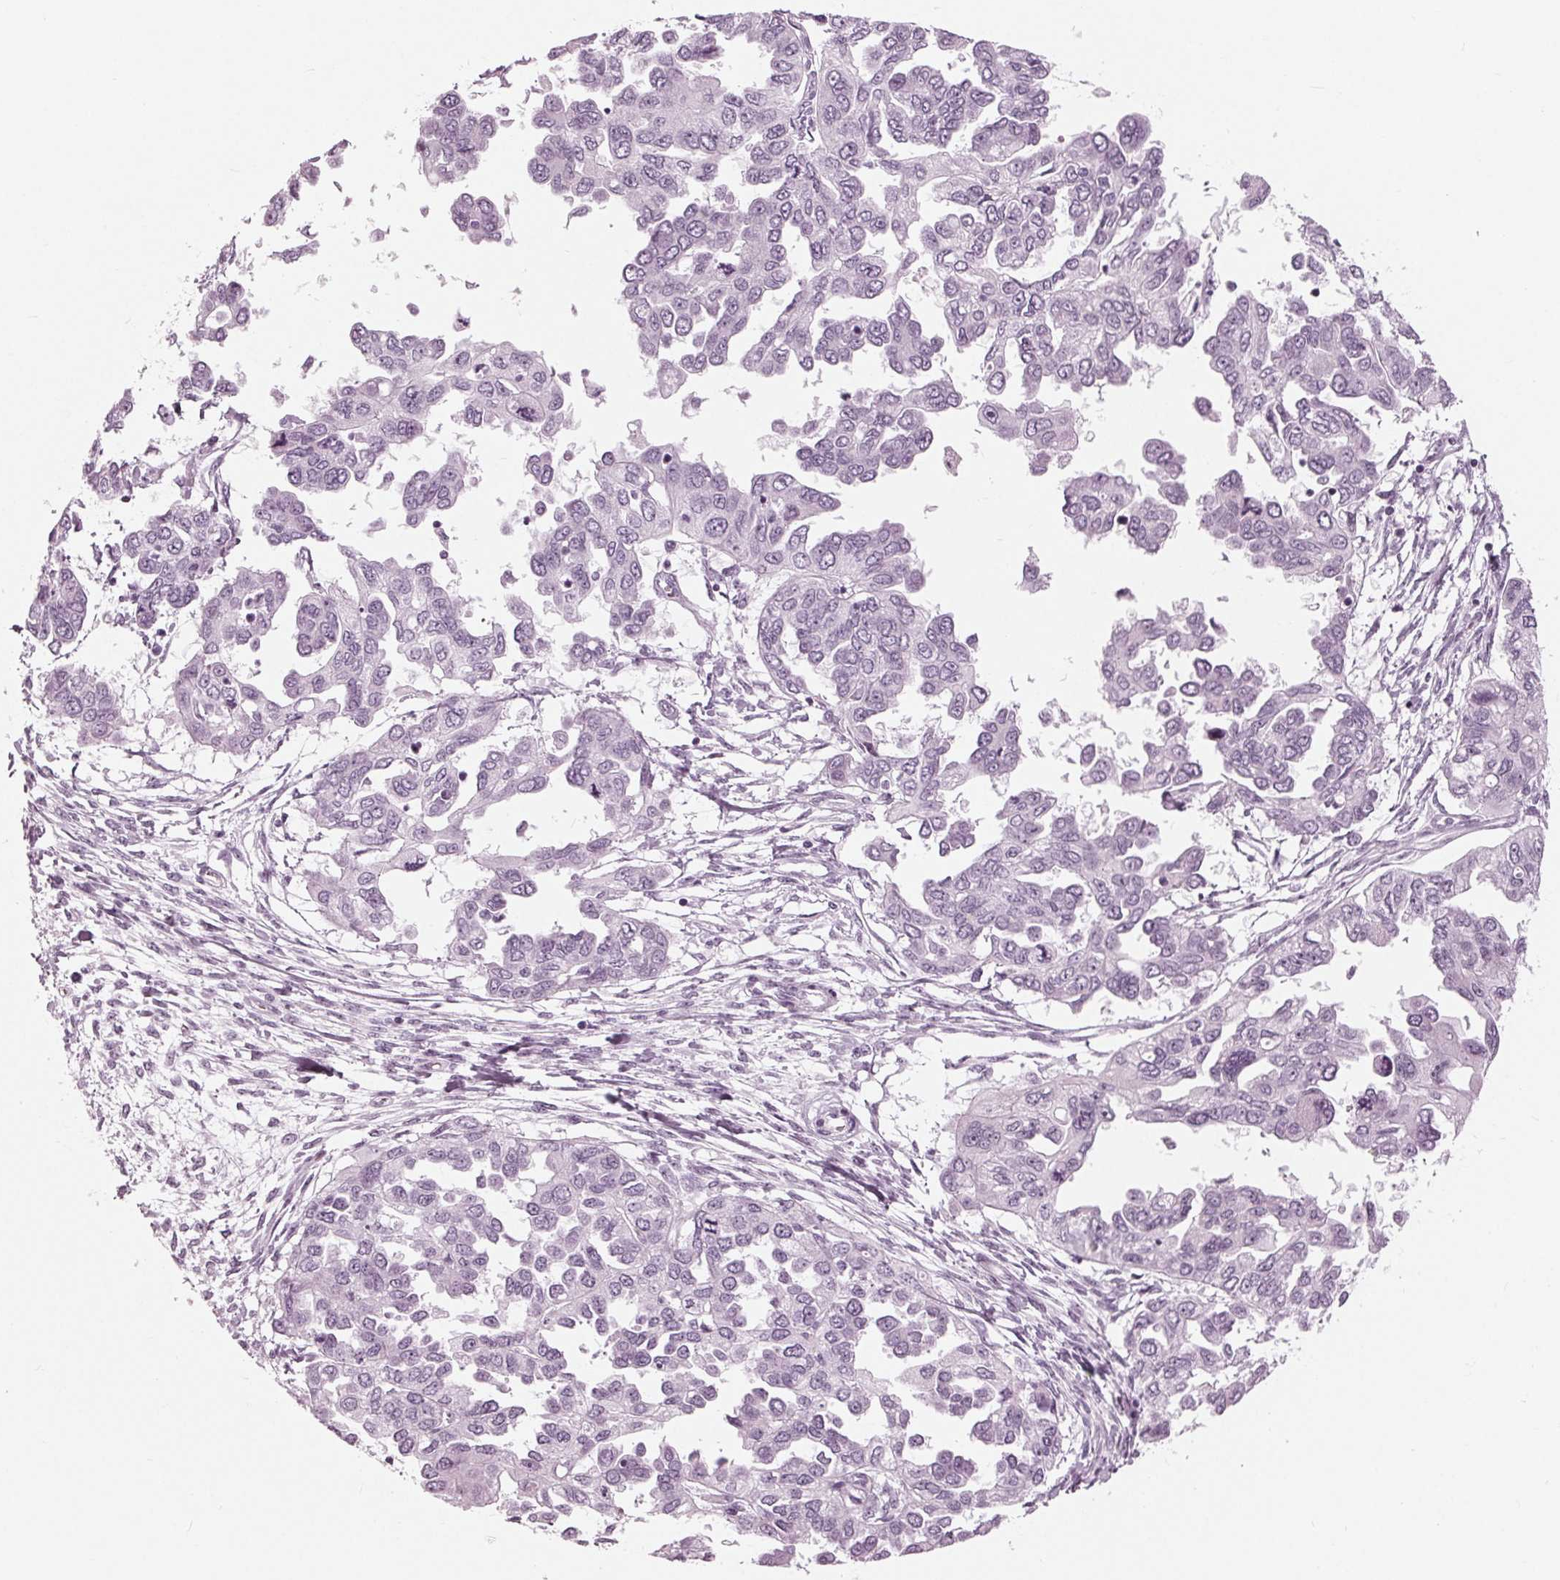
{"staining": {"intensity": "negative", "quantity": "none", "location": "none"}, "tissue": "ovarian cancer", "cell_type": "Tumor cells", "image_type": "cancer", "snomed": [{"axis": "morphology", "description": "Cystadenocarcinoma, serous, NOS"}, {"axis": "topography", "description": "Ovary"}], "caption": "A micrograph of human serous cystadenocarcinoma (ovarian) is negative for staining in tumor cells. (Immunohistochemistry, brightfield microscopy, high magnification).", "gene": "KRT28", "patient": {"sex": "female", "age": 53}}